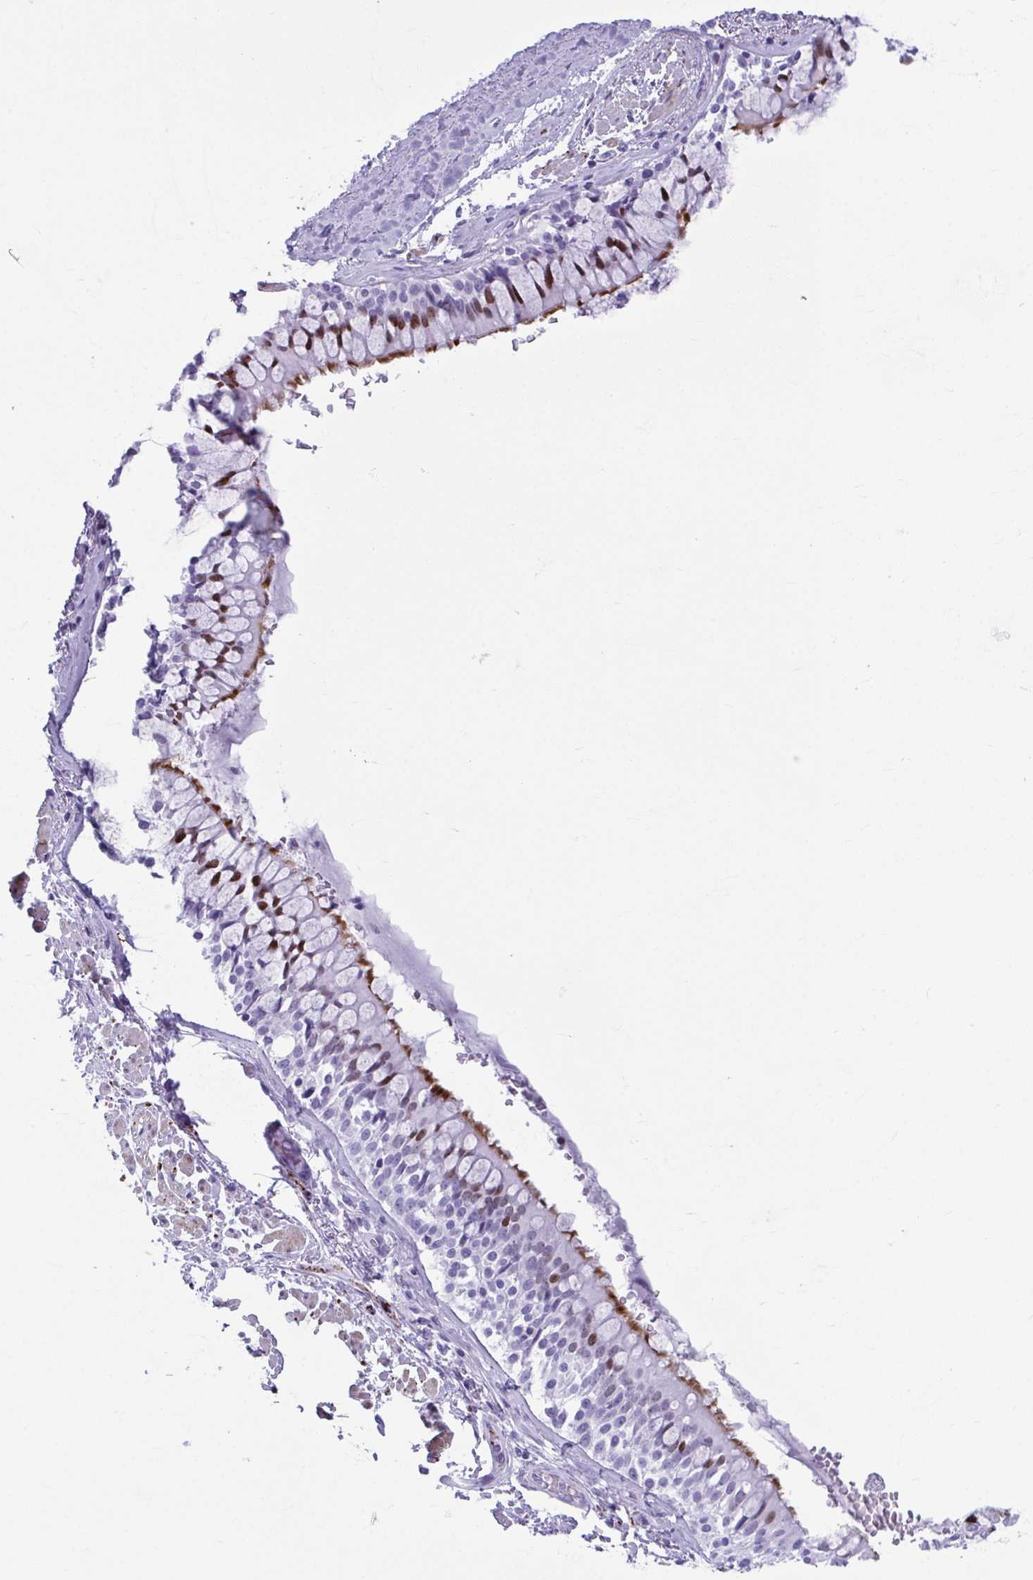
{"staining": {"intensity": "negative", "quantity": "none", "location": "none"}, "tissue": "adipose tissue", "cell_type": "Adipocytes", "image_type": "normal", "snomed": [{"axis": "morphology", "description": "Normal tissue, NOS"}, {"axis": "topography", "description": "Cartilage tissue"}, {"axis": "topography", "description": "Bronchus"}], "caption": "An immunohistochemistry micrograph of benign adipose tissue is shown. There is no staining in adipocytes of adipose tissue.", "gene": "TCEAL3", "patient": {"sex": "male", "age": 64}}